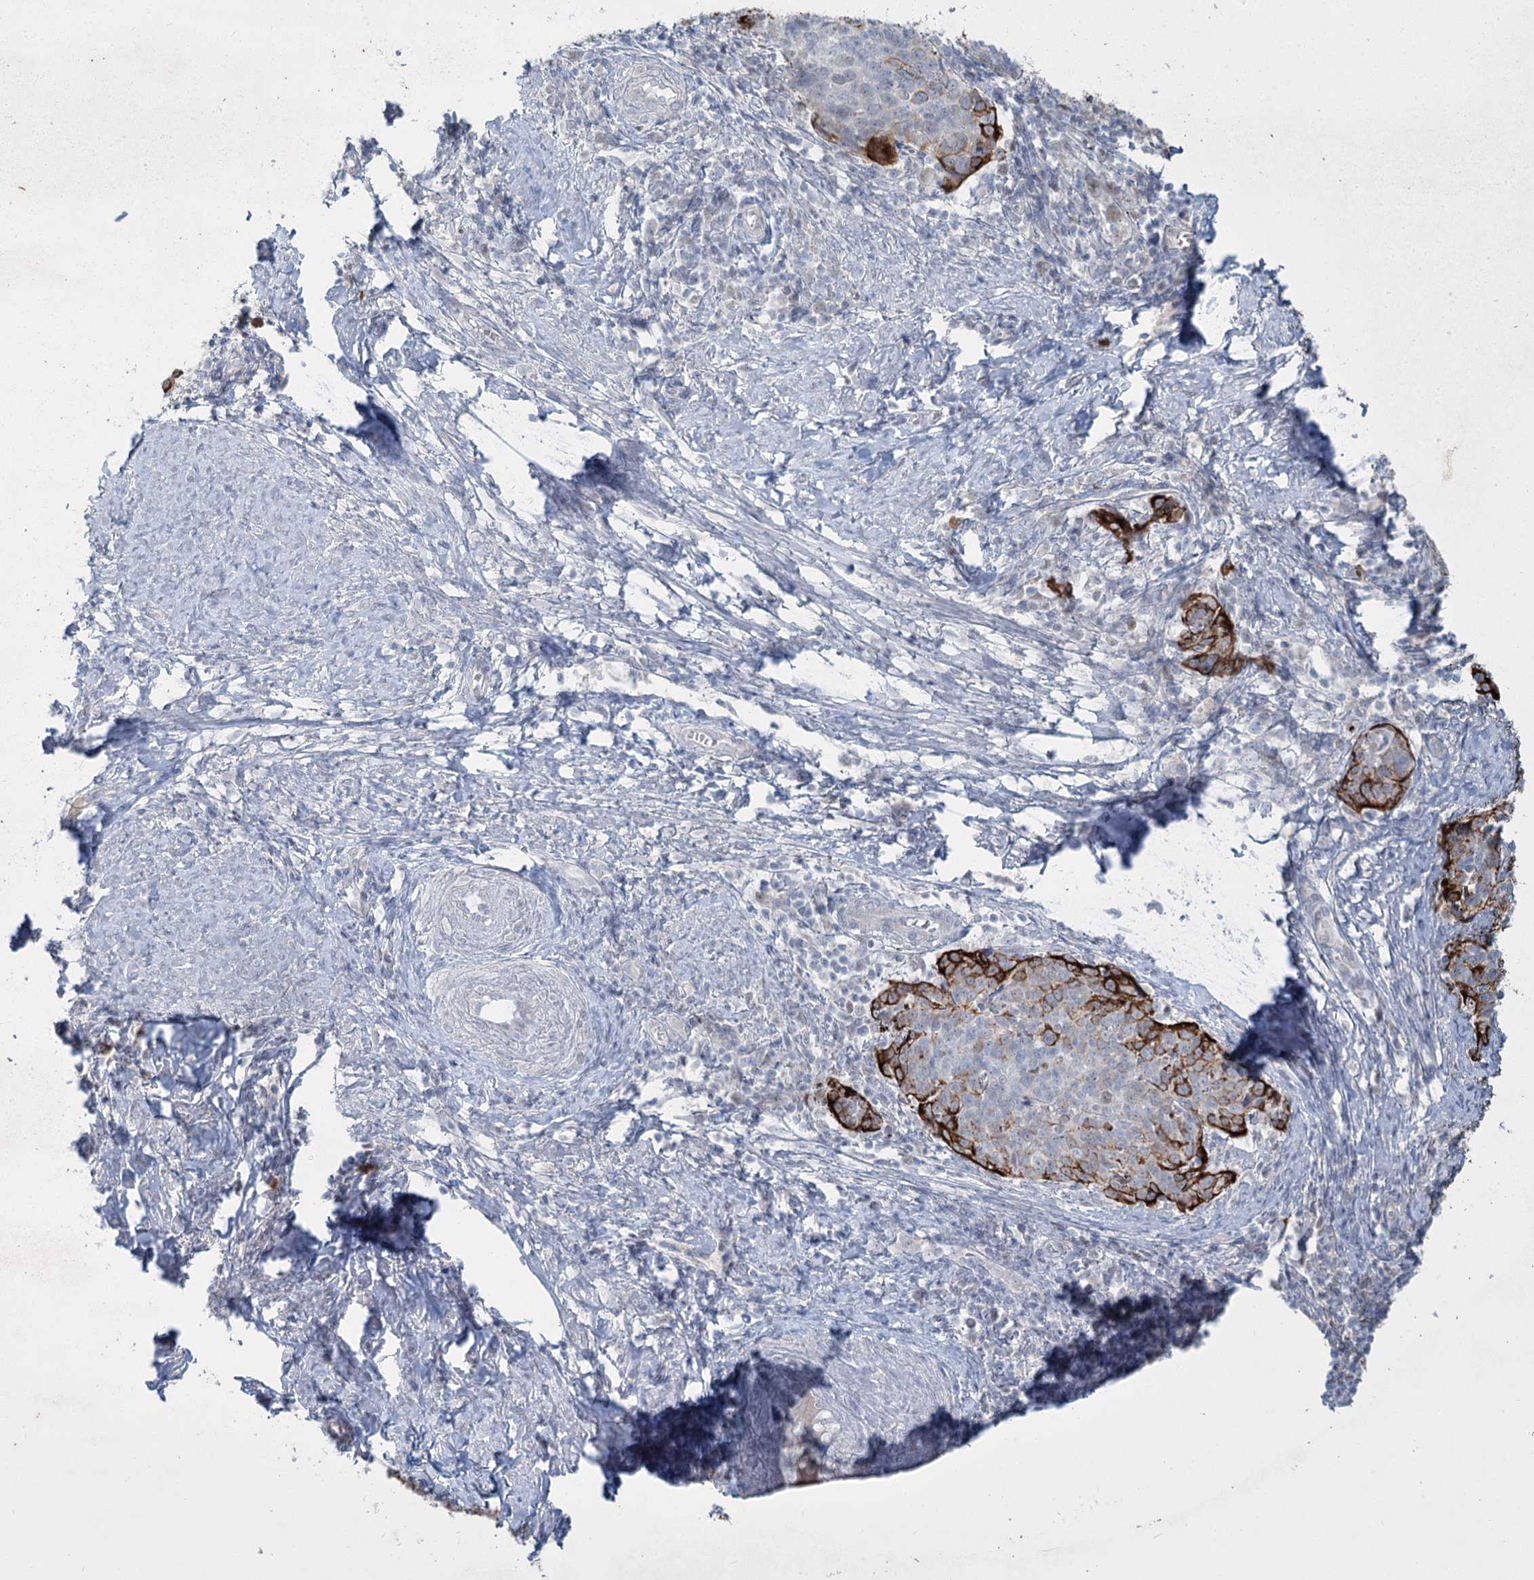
{"staining": {"intensity": "strong", "quantity": "<25%", "location": "cytoplasmic/membranous"}, "tissue": "cervical cancer", "cell_type": "Tumor cells", "image_type": "cancer", "snomed": [{"axis": "morphology", "description": "Squamous cell carcinoma, NOS"}, {"axis": "topography", "description": "Cervix"}], "caption": "Immunohistochemistry of squamous cell carcinoma (cervical) exhibits medium levels of strong cytoplasmic/membranous positivity in about <25% of tumor cells.", "gene": "ABITRAM", "patient": {"sex": "female", "age": 39}}